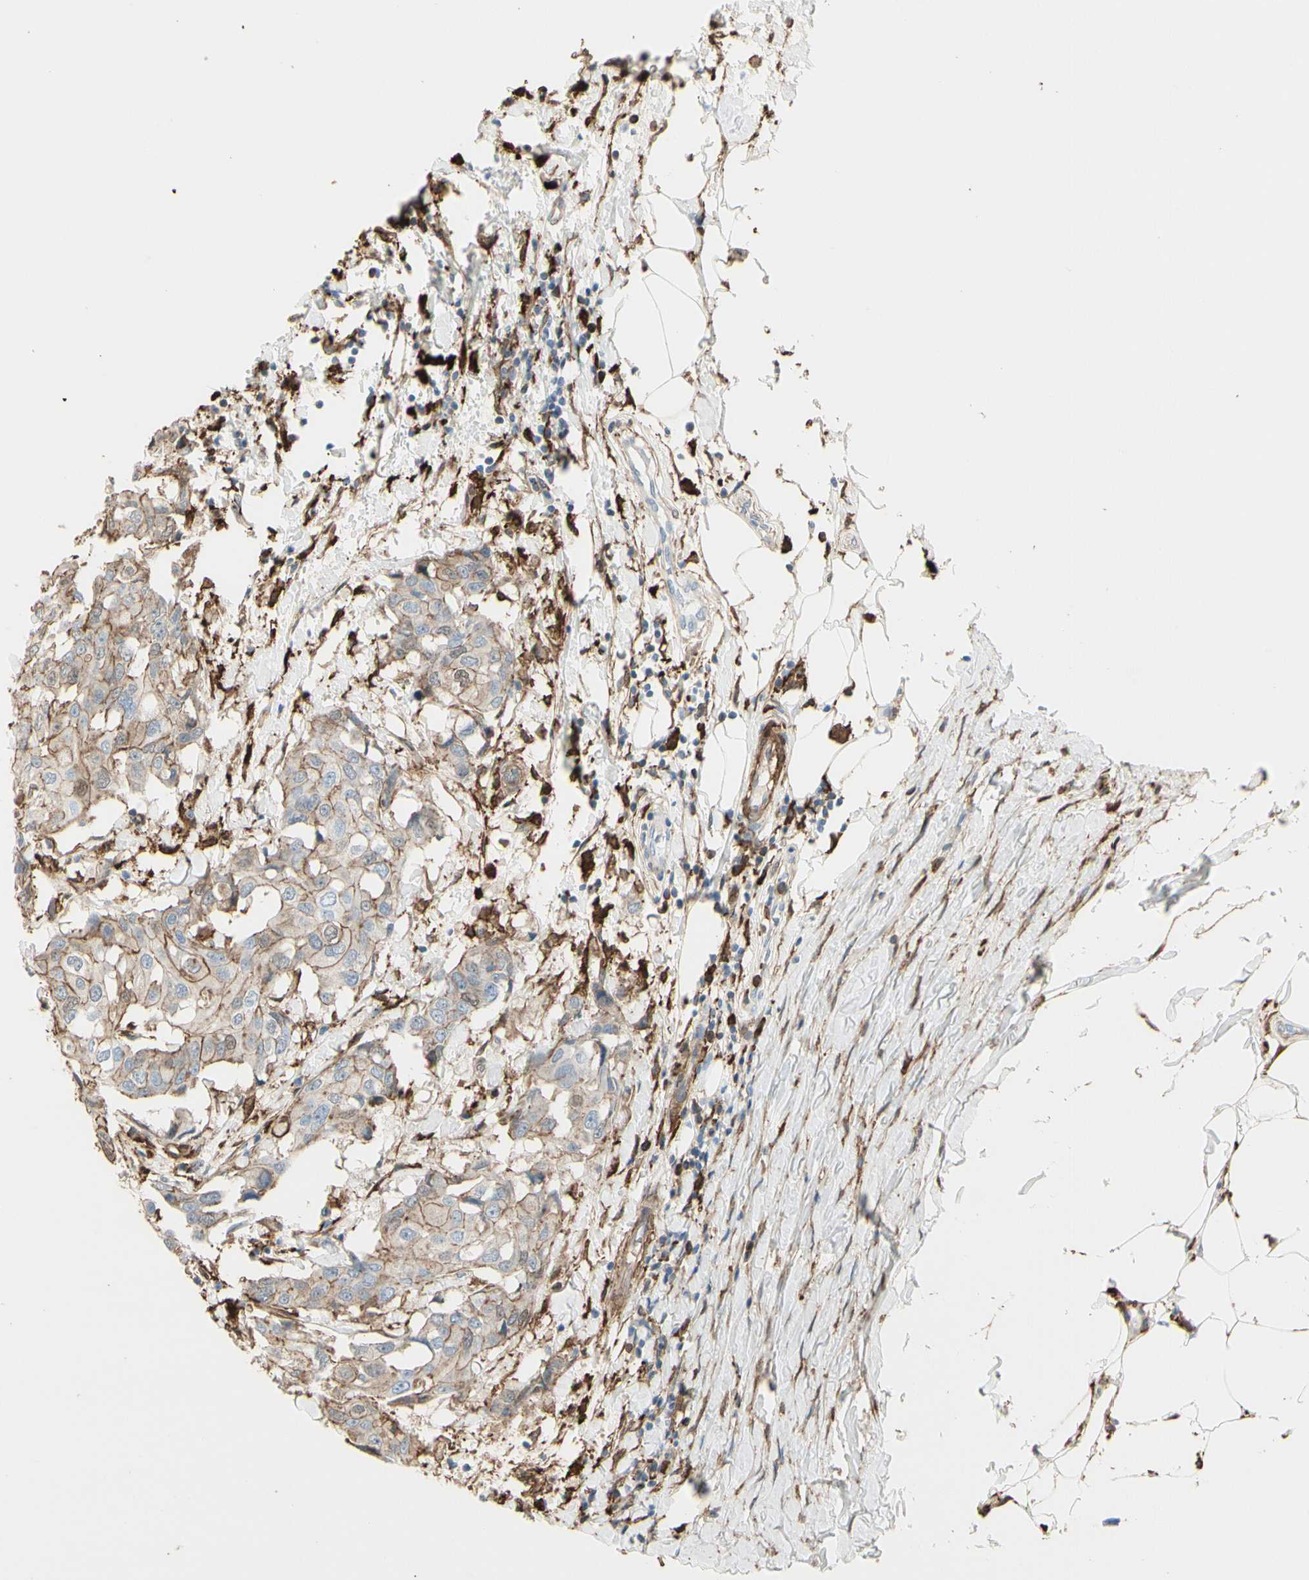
{"staining": {"intensity": "weak", "quantity": ">75%", "location": "cytoplasmic/membranous"}, "tissue": "breast cancer", "cell_type": "Tumor cells", "image_type": "cancer", "snomed": [{"axis": "morphology", "description": "Duct carcinoma"}, {"axis": "topography", "description": "Breast"}], "caption": "Intraductal carcinoma (breast) stained with a protein marker shows weak staining in tumor cells.", "gene": "GSN", "patient": {"sex": "female", "age": 27}}